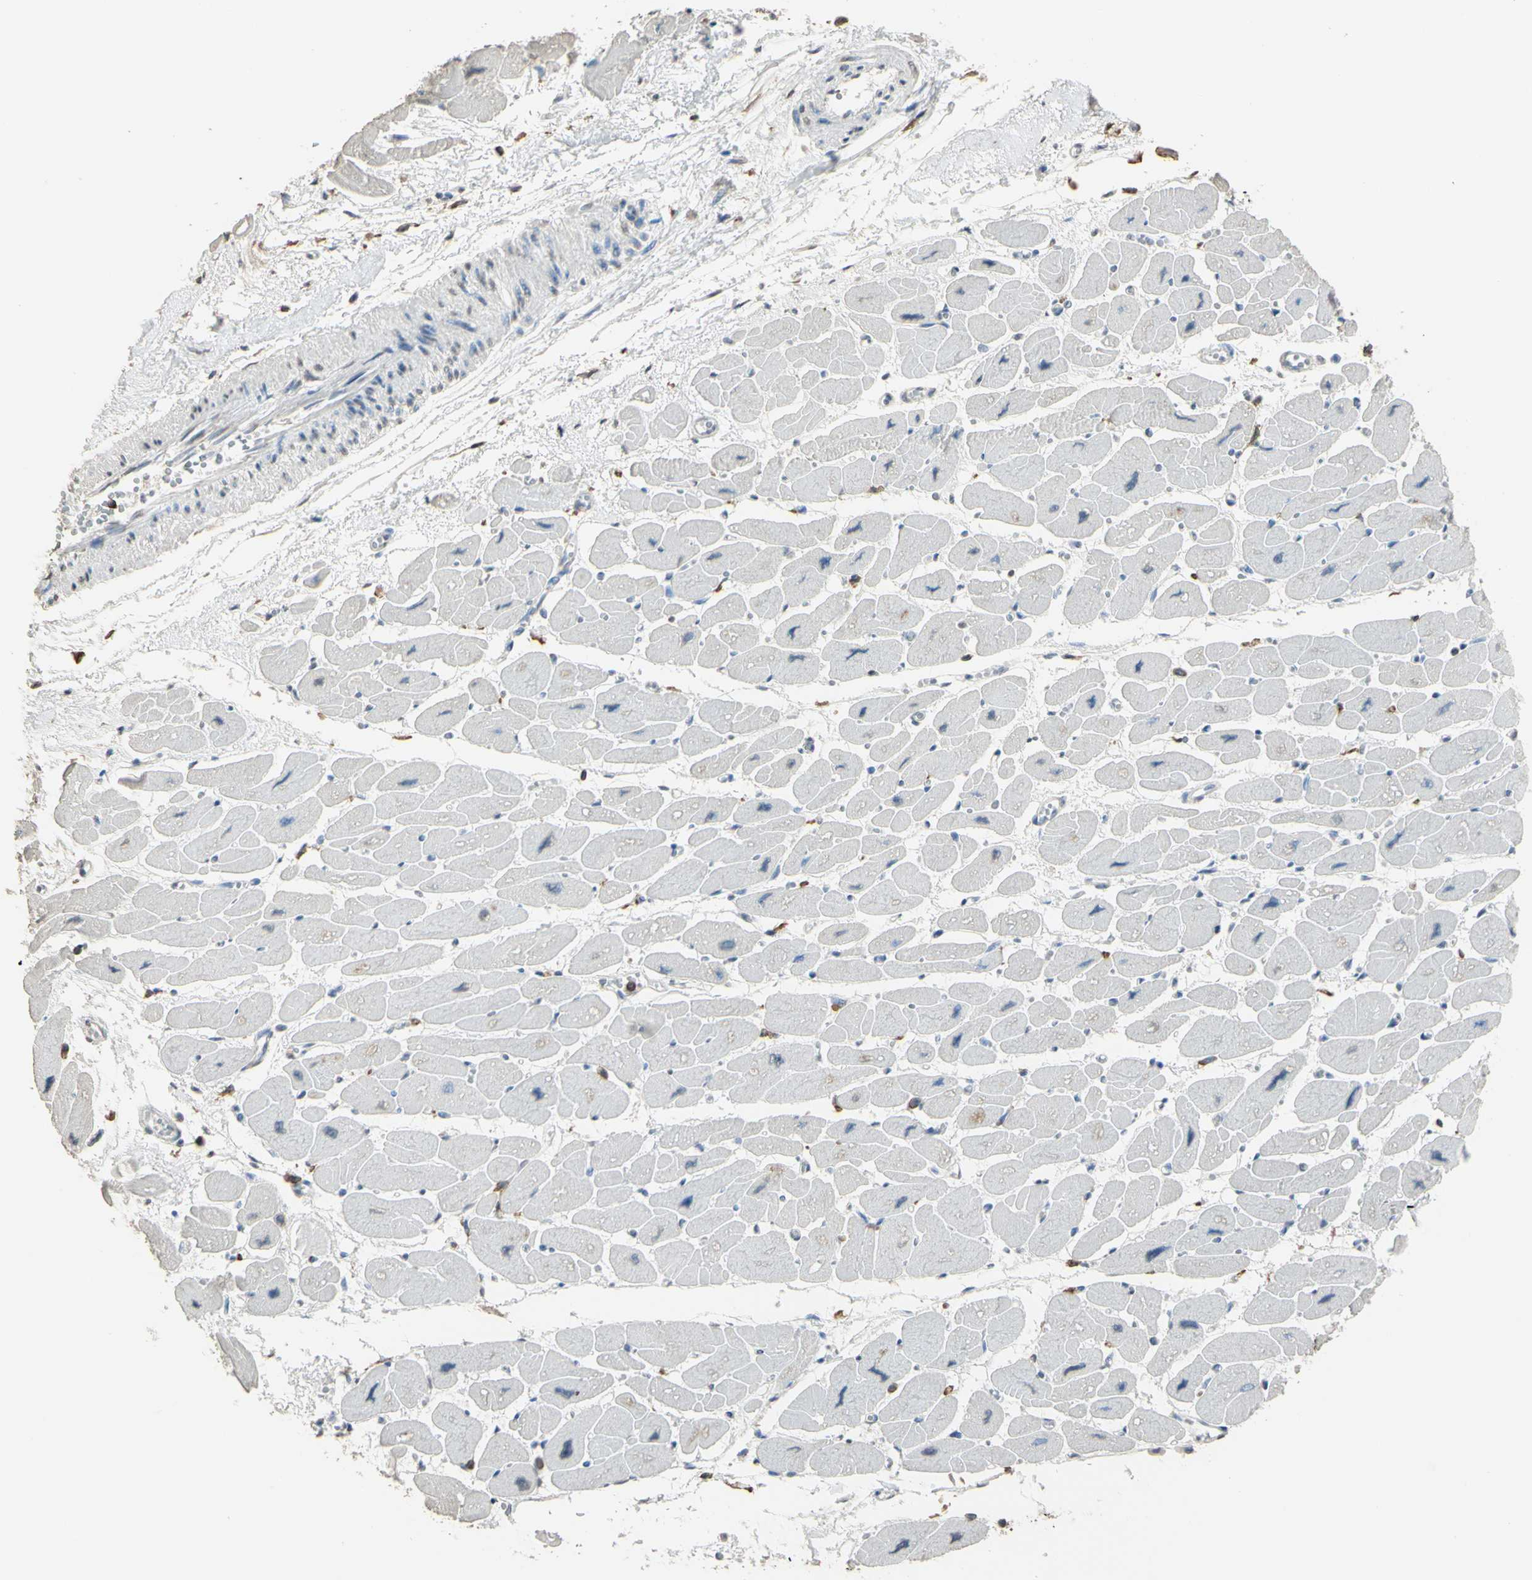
{"staining": {"intensity": "negative", "quantity": "none", "location": "none"}, "tissue": "heart muscle", "cell_type": "Cardiomyocytes", "image_type": "normal", "snomed": [{"axis": "morphology", "description": "Normal tissue, NOS"}, {"axis": "topography", "description": "Heart"}], "caption": "This is an IHC histopathology image of normal human heart muscle. There is no expression in cardiomyocytes.", "gene": "PSTPIP1", "patient": {"sex": "female", "age": 54}}